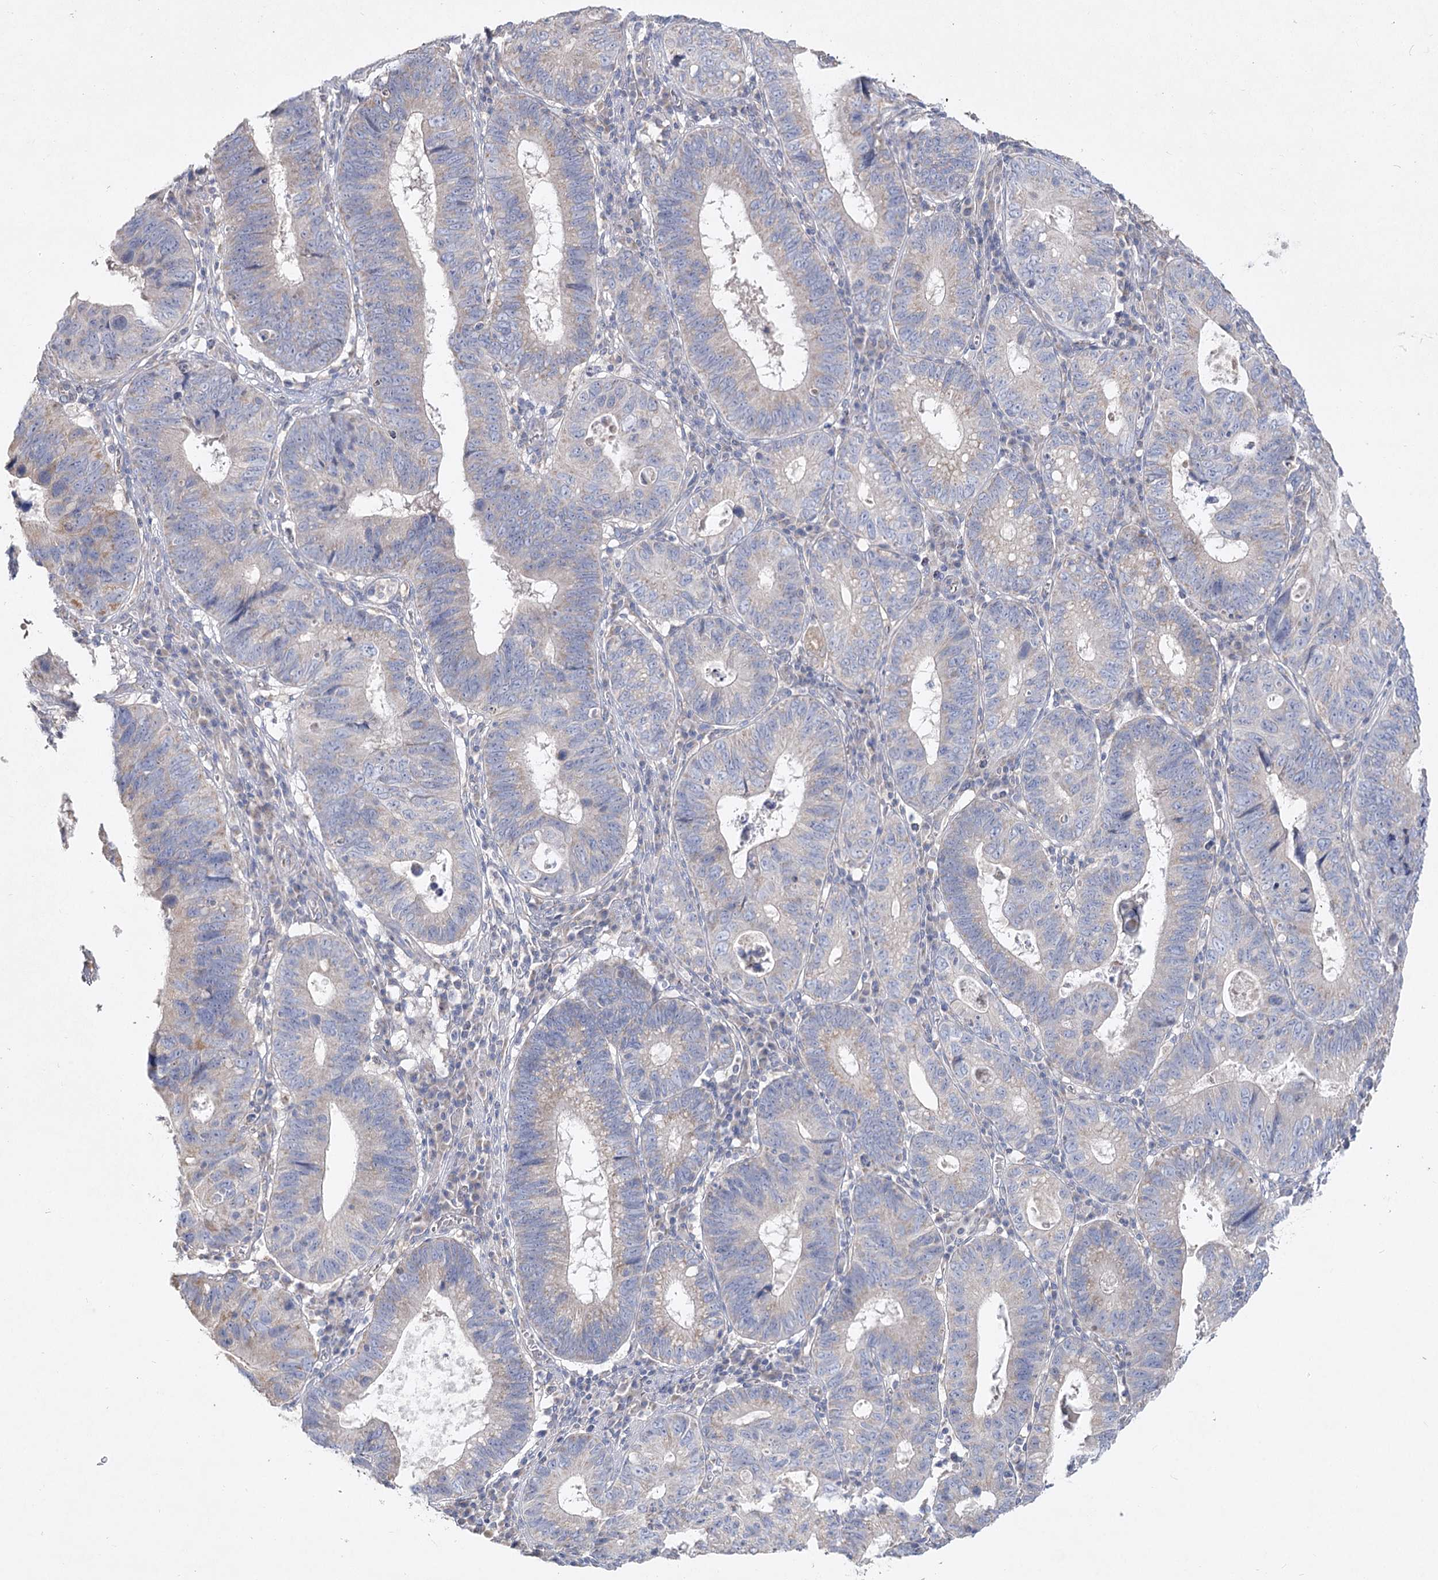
{"staining": {"intensity": "weak", "quantity": "<25%", "location": "cytoplasmic/membranous"}, "tissue": "stomach cancer", "cell_type": "Tumor cells", "image_type": "cancer", "snomed": [{"axis": "morphology", "description": "Adenocarcinoma, NOS"}, {"axis": "topography", "description": "Stomach"}], "caption": "High magnification brightfield microscopy of stomach adenocarcinoma stained with DAB (brown) and counterstained with hematoxylin (blue): tumor cells show no significant staining.", "gene": "TMEM187", "patient": {"sex": "male", "age": 59}}